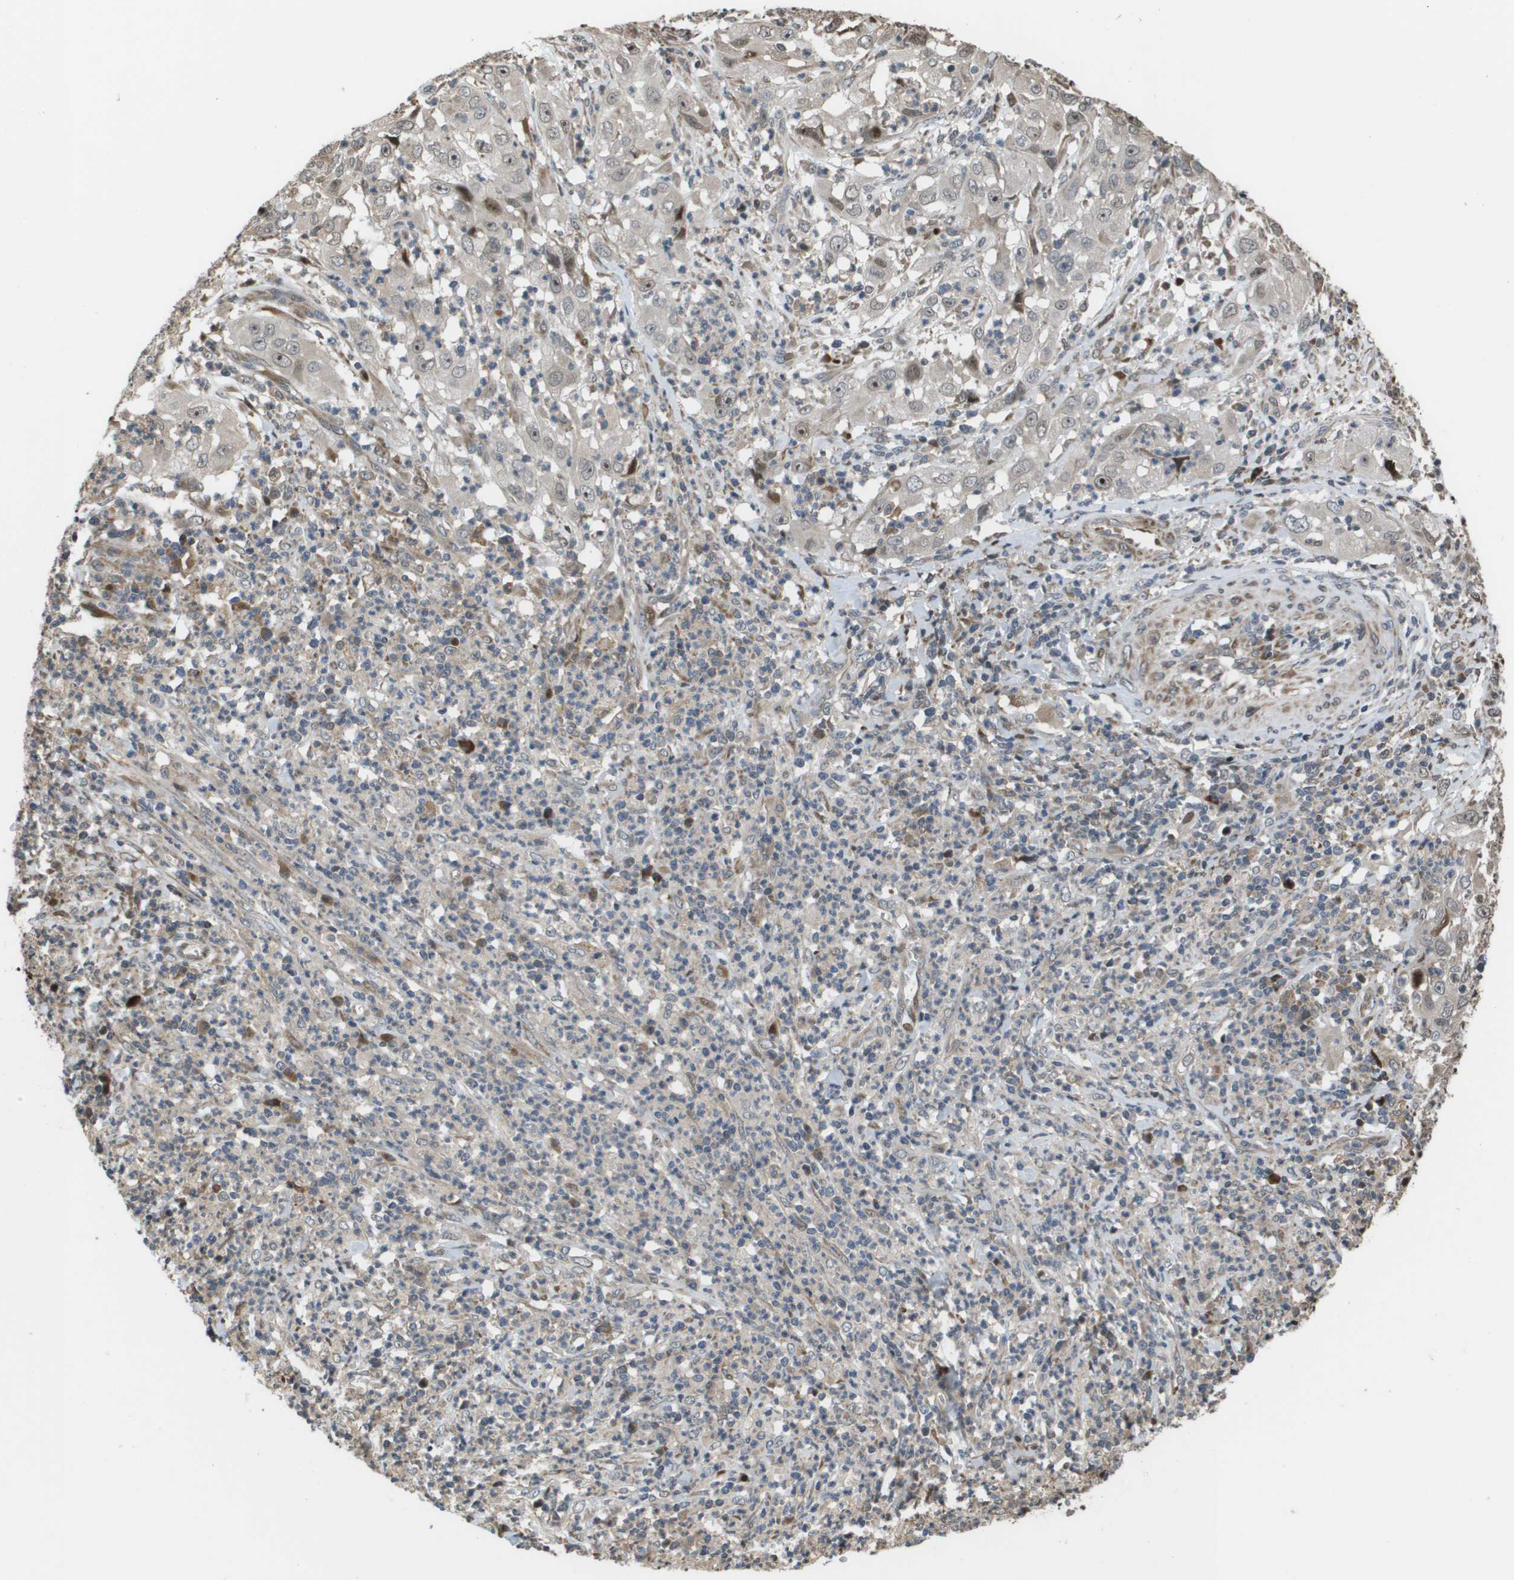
{"staining": {"intensity": "moderate", "quantity": "<25%", "location": "nuclear"}, "tissue": "cervical cancer", "cell_type": "Tumor cells", "image_type": "cancer", "snomed": [{"axis": "morphology", "description": "Squamous cell carcinoma, NOS"}, {"axis": "topography", "description": "Cervix"}], "caption": "DAB (3,3'-diaminobenzidine) immunohistochemical staining of squamous cell carcinoma (cervical) exhibits moderate nuclear protein staining in approximately <25% of tumor cells. Nuclei are stained in blue.", "gene": "AXIN2", "patient": {"sex": "female", "age": 32}}